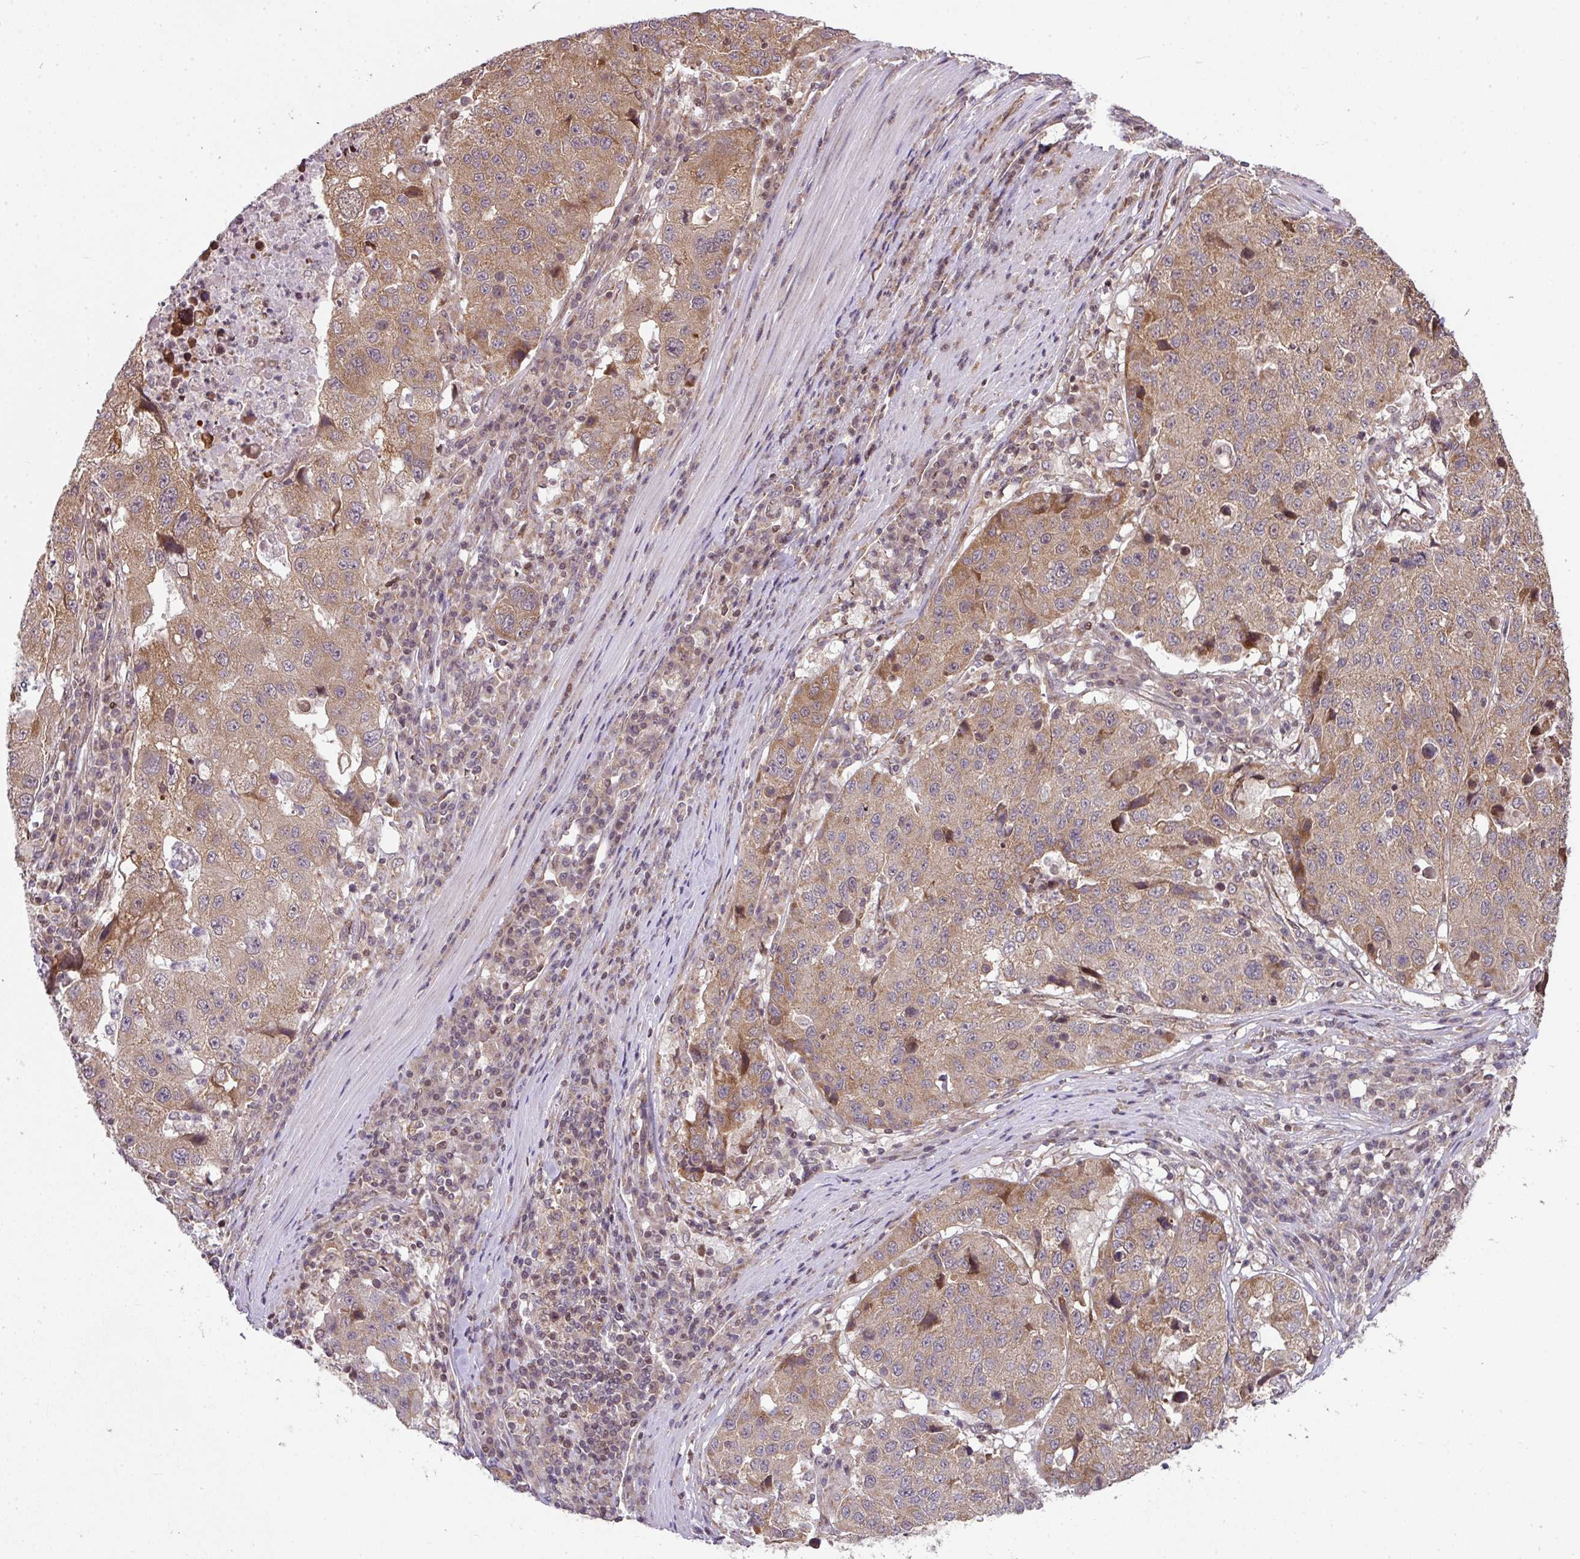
{"staining": {"intensity": "moderate", "quantity": ">75%", "location": "cytoplasmic/membranous,nuclear"}, "tissue": "stomach cancer", "cell_type": "Tumor cells", "image_type": "cancer", "snomed": [{"axis": "morphology", "description": "Adenocarcinoma, NOS"}, {"axis": "topography", "description": "Stomach"}], "caption": "Stomach adenocarcinoma stained for a protein demonstrates moderate cytoplasmic/membranous and nuclear positivity in tumor cells.", "gene": "PLK1", "patient": {"sex": "male", "age": 71}}